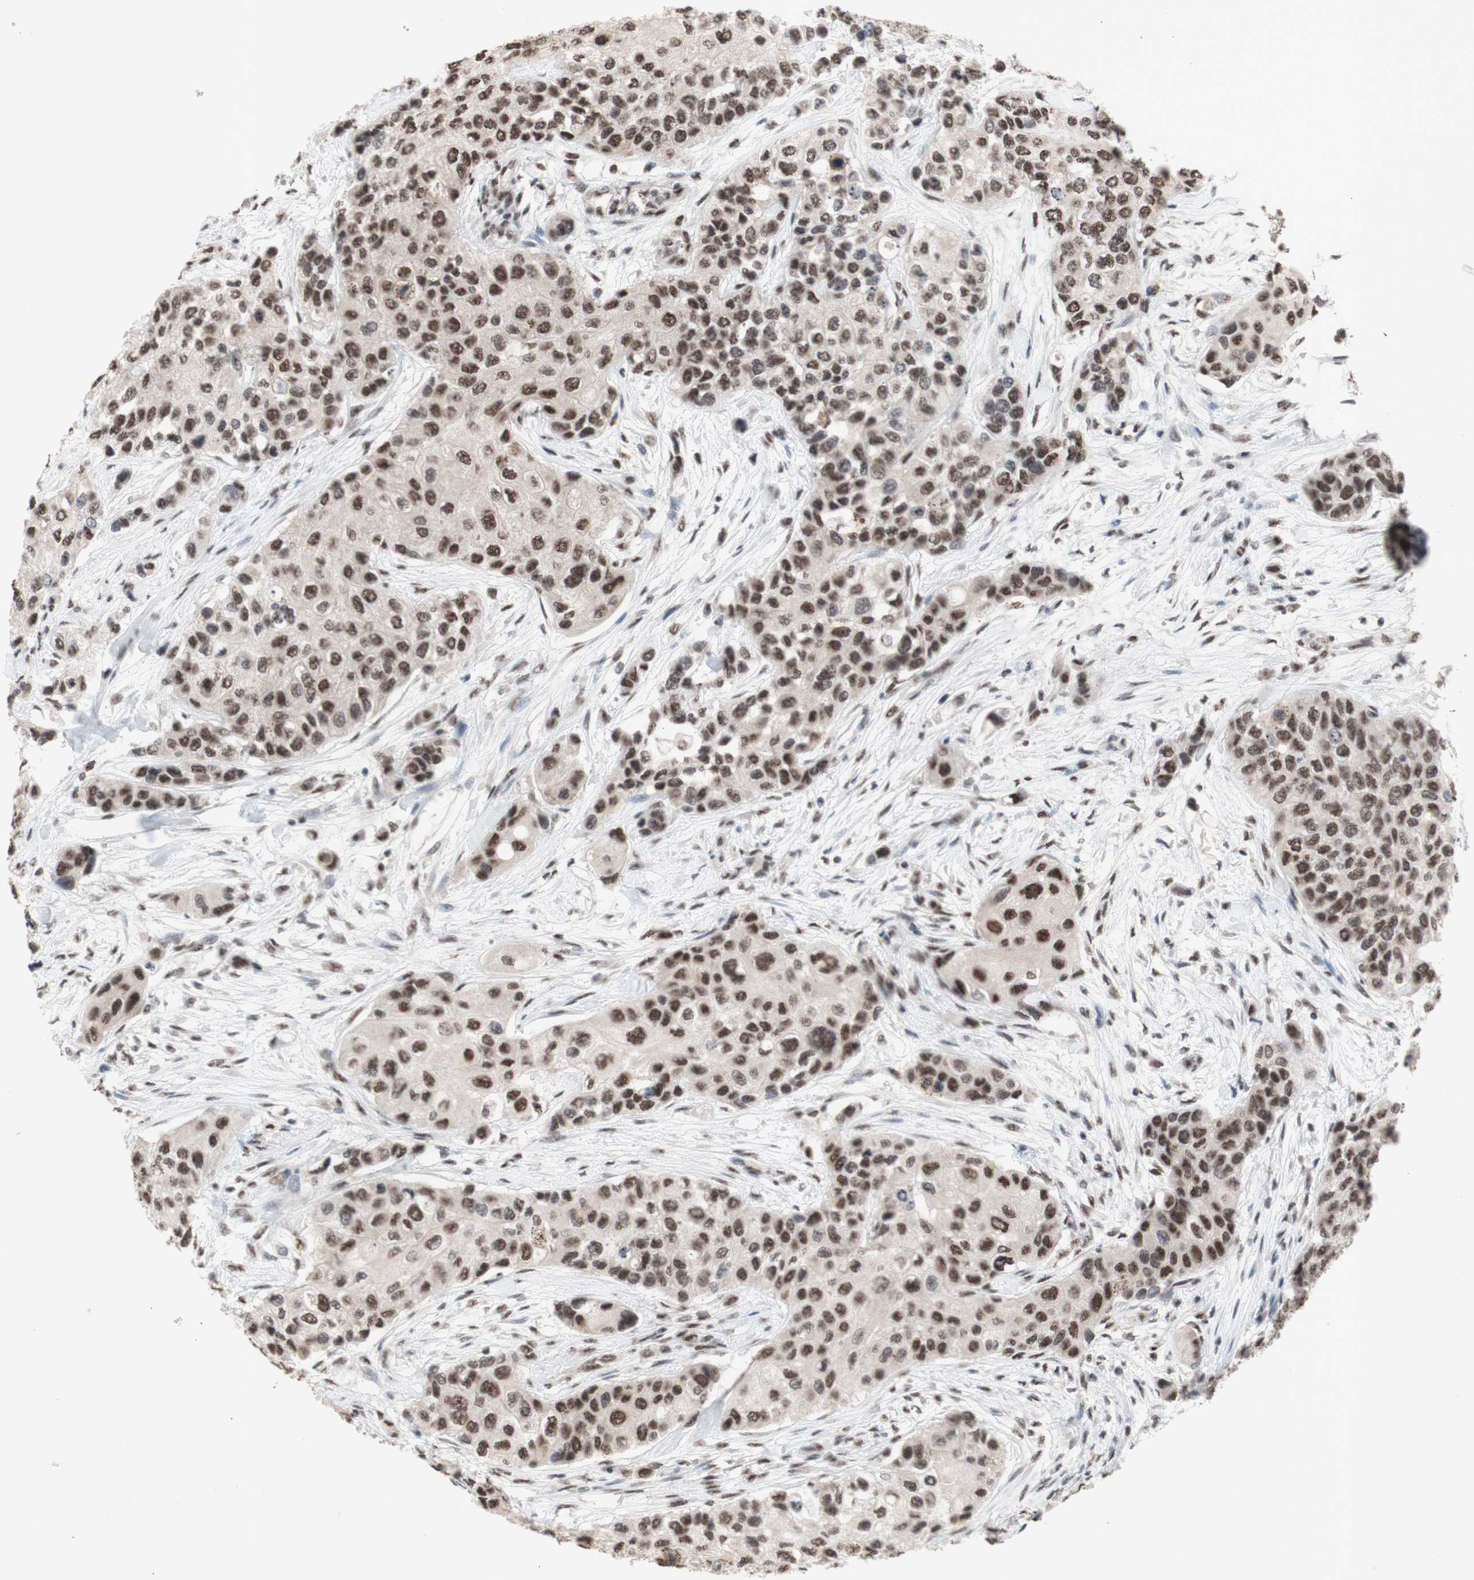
{"staining": {"intensity": "moderate", "quantity": ">75%", "location": "nuclear"}, "tissue": "urothelial cancer", "cell_type": "Tumor cells", "image_type": "cancer", "snomed": [{"axis": "morphology", "description": "Urothelial carcinoma, High grade"}, {"axis": "topography", "description": "Urinary bladder"}], "caption": "This image reveals immunohistochemistry (IHC) staining of human urothelial cancer, with medium moderate nuclear staining in about >75% of tumor cells.", "gene": "SFPQ", "patient": {"sex": "female", "age": 56}}